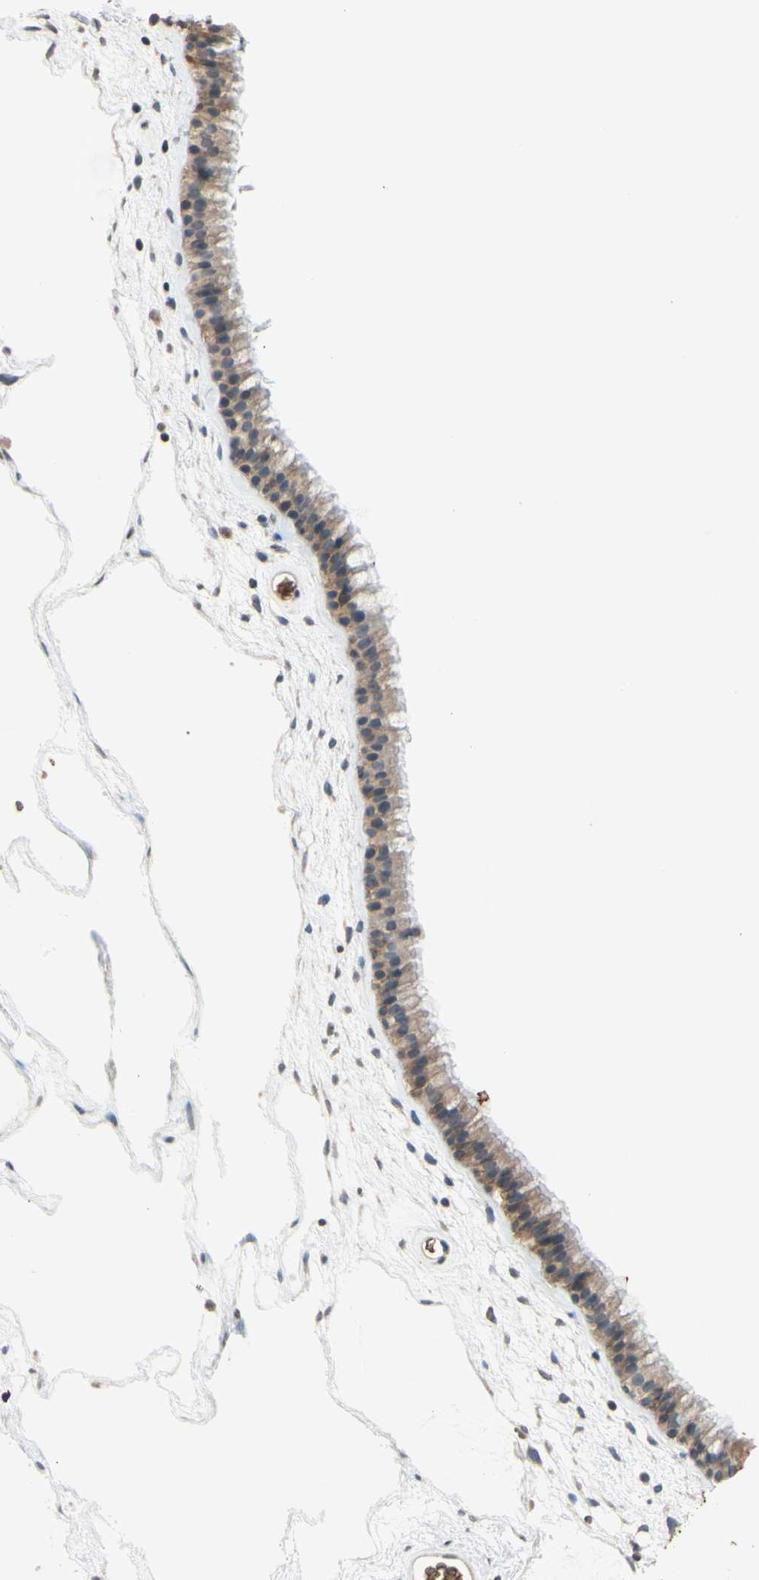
{"staining": {"intensity": "moderate", "quantity": ">75%", "location": "cytoplasmic/membranous"}, "tissue": "nasopharynx", "cell_type": "Respiratory epithelial cells", "image_type": "normal", "snomed": [{"axis": "morphology", "description": "Normal tissue, NOS"}, {"axis": "morphology", "description": "Inflammation, NOS"}, {"axis": "topography", "description": "Nasopharynx"}], "caption": "IHC image of normal nasopharynx stained for a protein (brown), which reveals medium levels of moderate cytoplasmic/membranous staining in approximately >75% of respiratory epithelial cells.", "gene": "GYPC", "patient": {"sex": "male", "age": 48}}